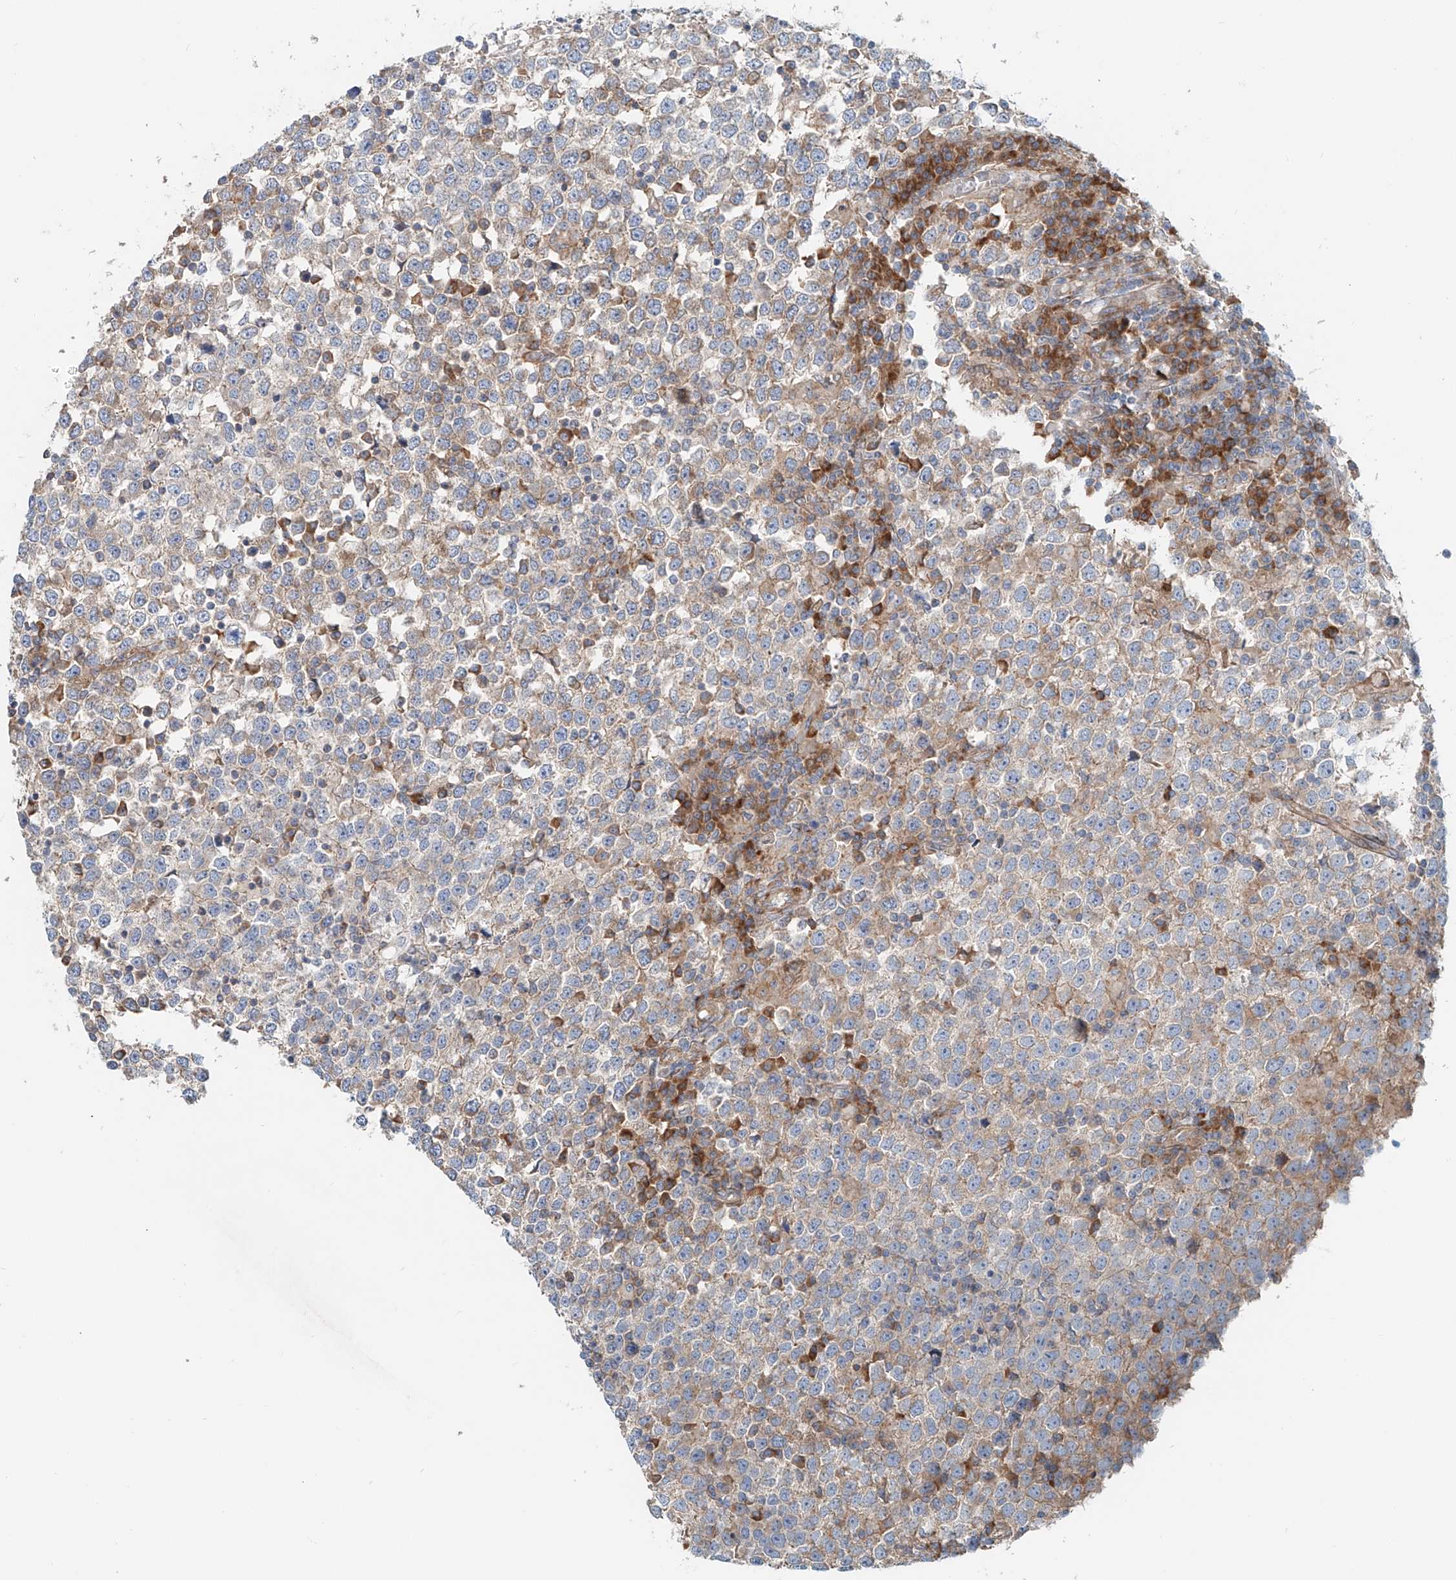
{"staining": {"intensity": "moderate", "quantity": "<25%", "location": "cytoplasmic/membranous"}, "tissue": "testis cancer", "cell_type": "Tumor cells", "image_type": "cancer", "snomed": [{"axis": "morphology", "description": "Seminoma, NOS"}, {"axis": "topography", "description": "Testis"}], "caption": "Testis cancer (seminoma) stained with immunohistochemistry (IHC) reveals moderate cytoplasmic/membranous expression in about <25% of tumor cells. The staining was performed using DAB (3,3'-diaminobenzidine) to visualize the protein expression in brown, while the nuclei were stained in blue with hematoxylin (Magnification: 20x).", "gene": "SNAP29", "patient": {"sex": "male", "age": 65}}